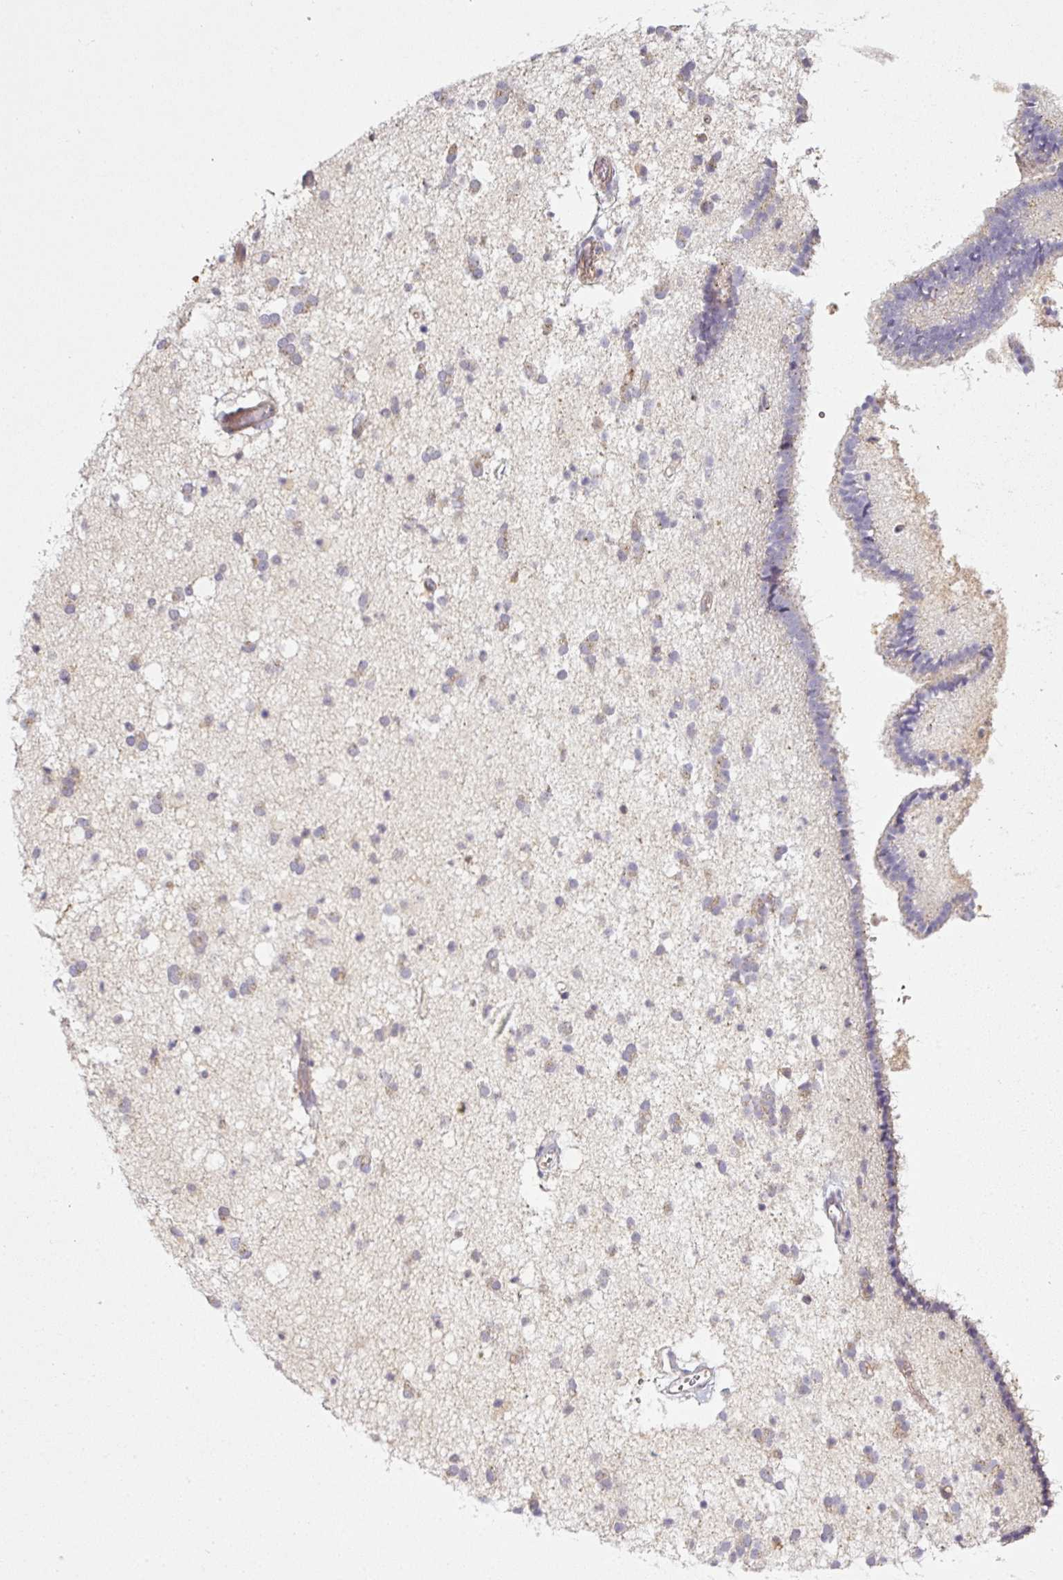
{"staining": {"intensity": "weak", "quantity": "<25%", "location": "cytoplasmic/membranous"}, "tissue": "caudate", "cell_type": "Glial cells", "image_type": "normal", "snomed": [{"axis": "morphology", "description": "Normal tissue, NOS"}, {"axis": "topography", "description": "Lateral ventricle wall"}], "caption": "Glial cells show no significant positivity in benign caudate. (DAB immunohistochemistry with hematoxylin counter stain).", "gene": "ANKRD18A", "patient": {"sex": "male", "age": 37}}